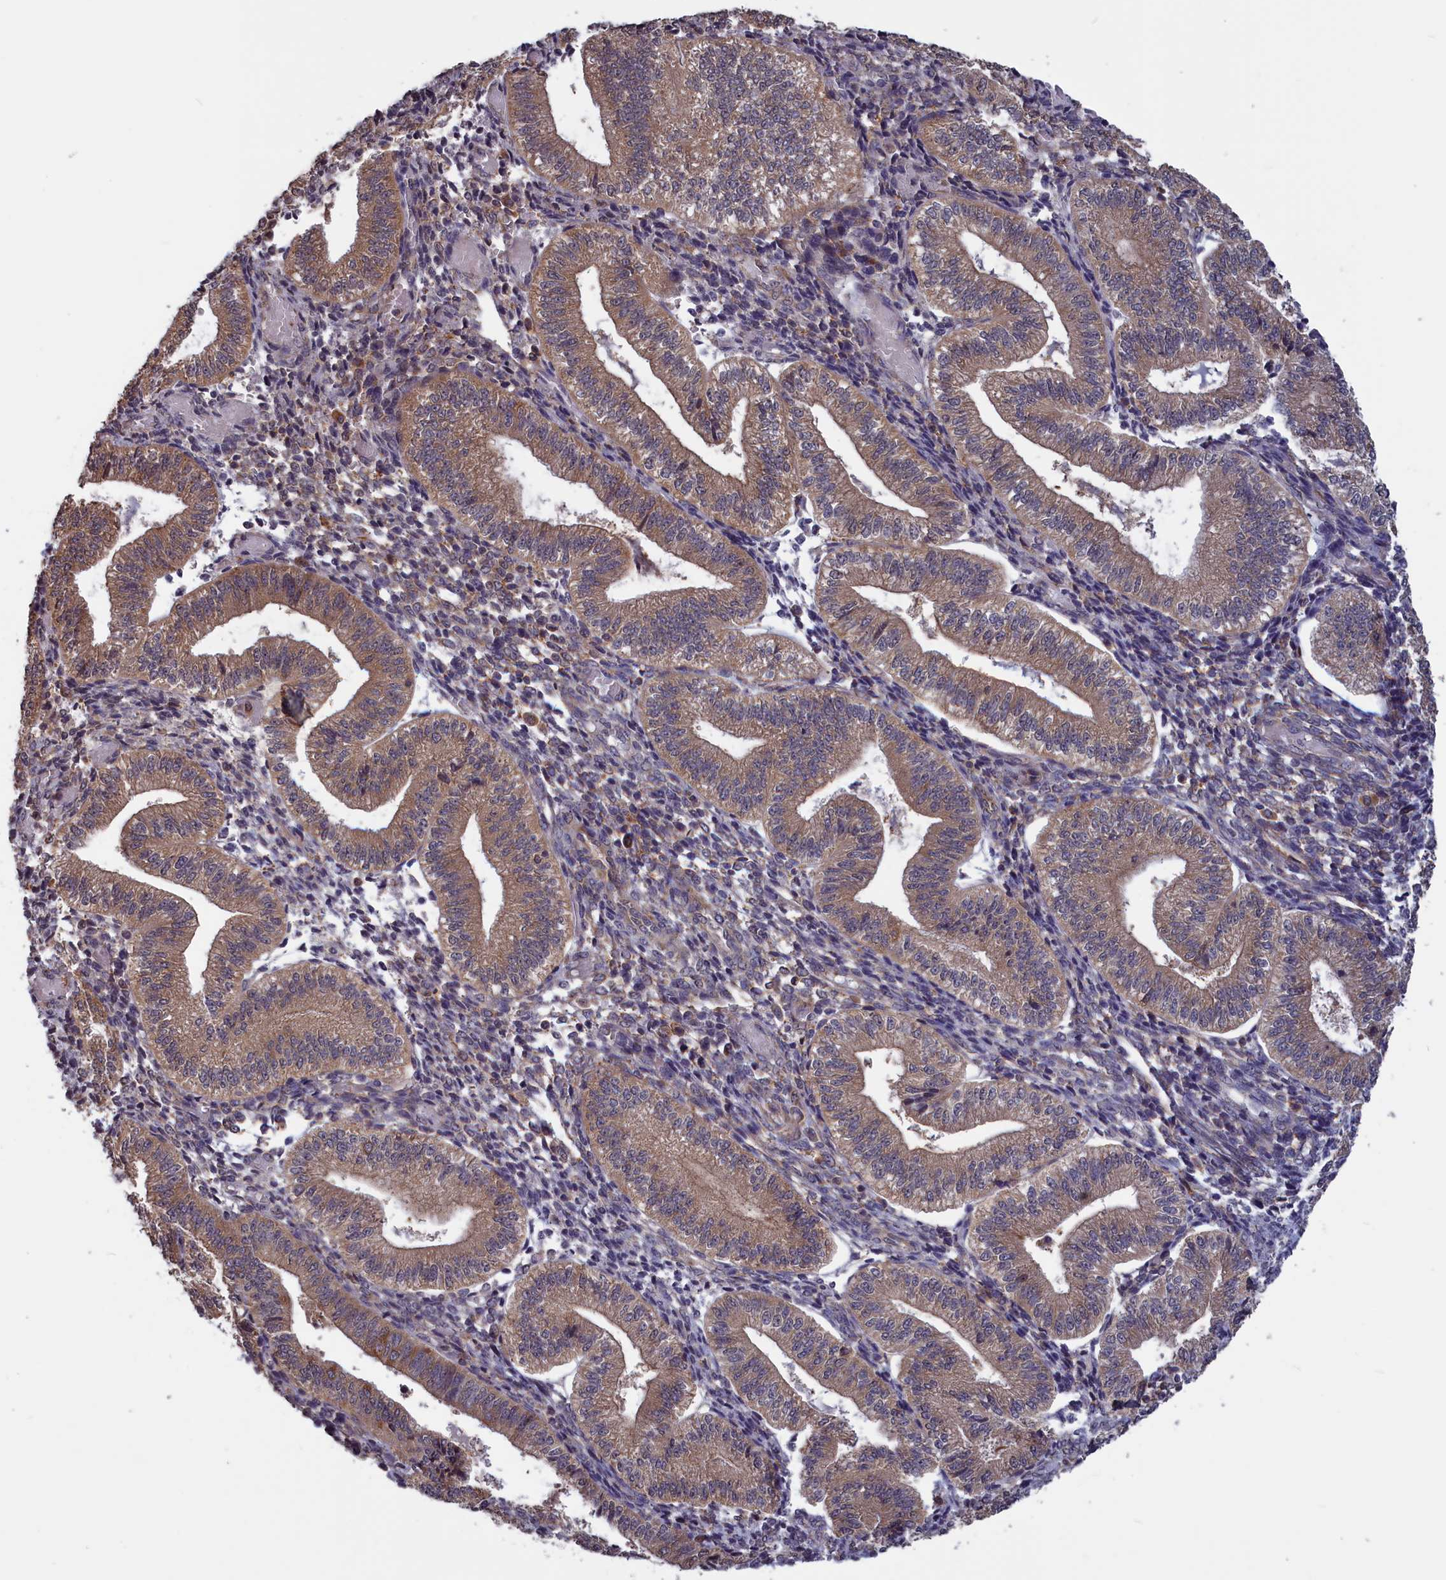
{"staining": {"intensity": "moderate", "quantity": "<25%", "location": "cytoplasmic/membranous"}, "tissue": "endometrium", "cell_type": "Cells in endometrial stroma", "image_type": "normal", "snomed": [{"axis": "morphology", "description": "Normal tissue, NOS"}, {"axis": "topography", "description": "Endometrium"}], "caption": "DAB immunohistochemical staining of normal human endometrium exhibits moderate cytoplasmic/membranous protein positivity in approximately <25% of cells in endometrial stroma. The staining was performed using DAB to visualize the protein expression in brown, while the nuclei were stained in blue with hematoxylin (Magnification: 20x).", "gene": "CACTIN", "patient": {"sex": "female", "age": 34}}